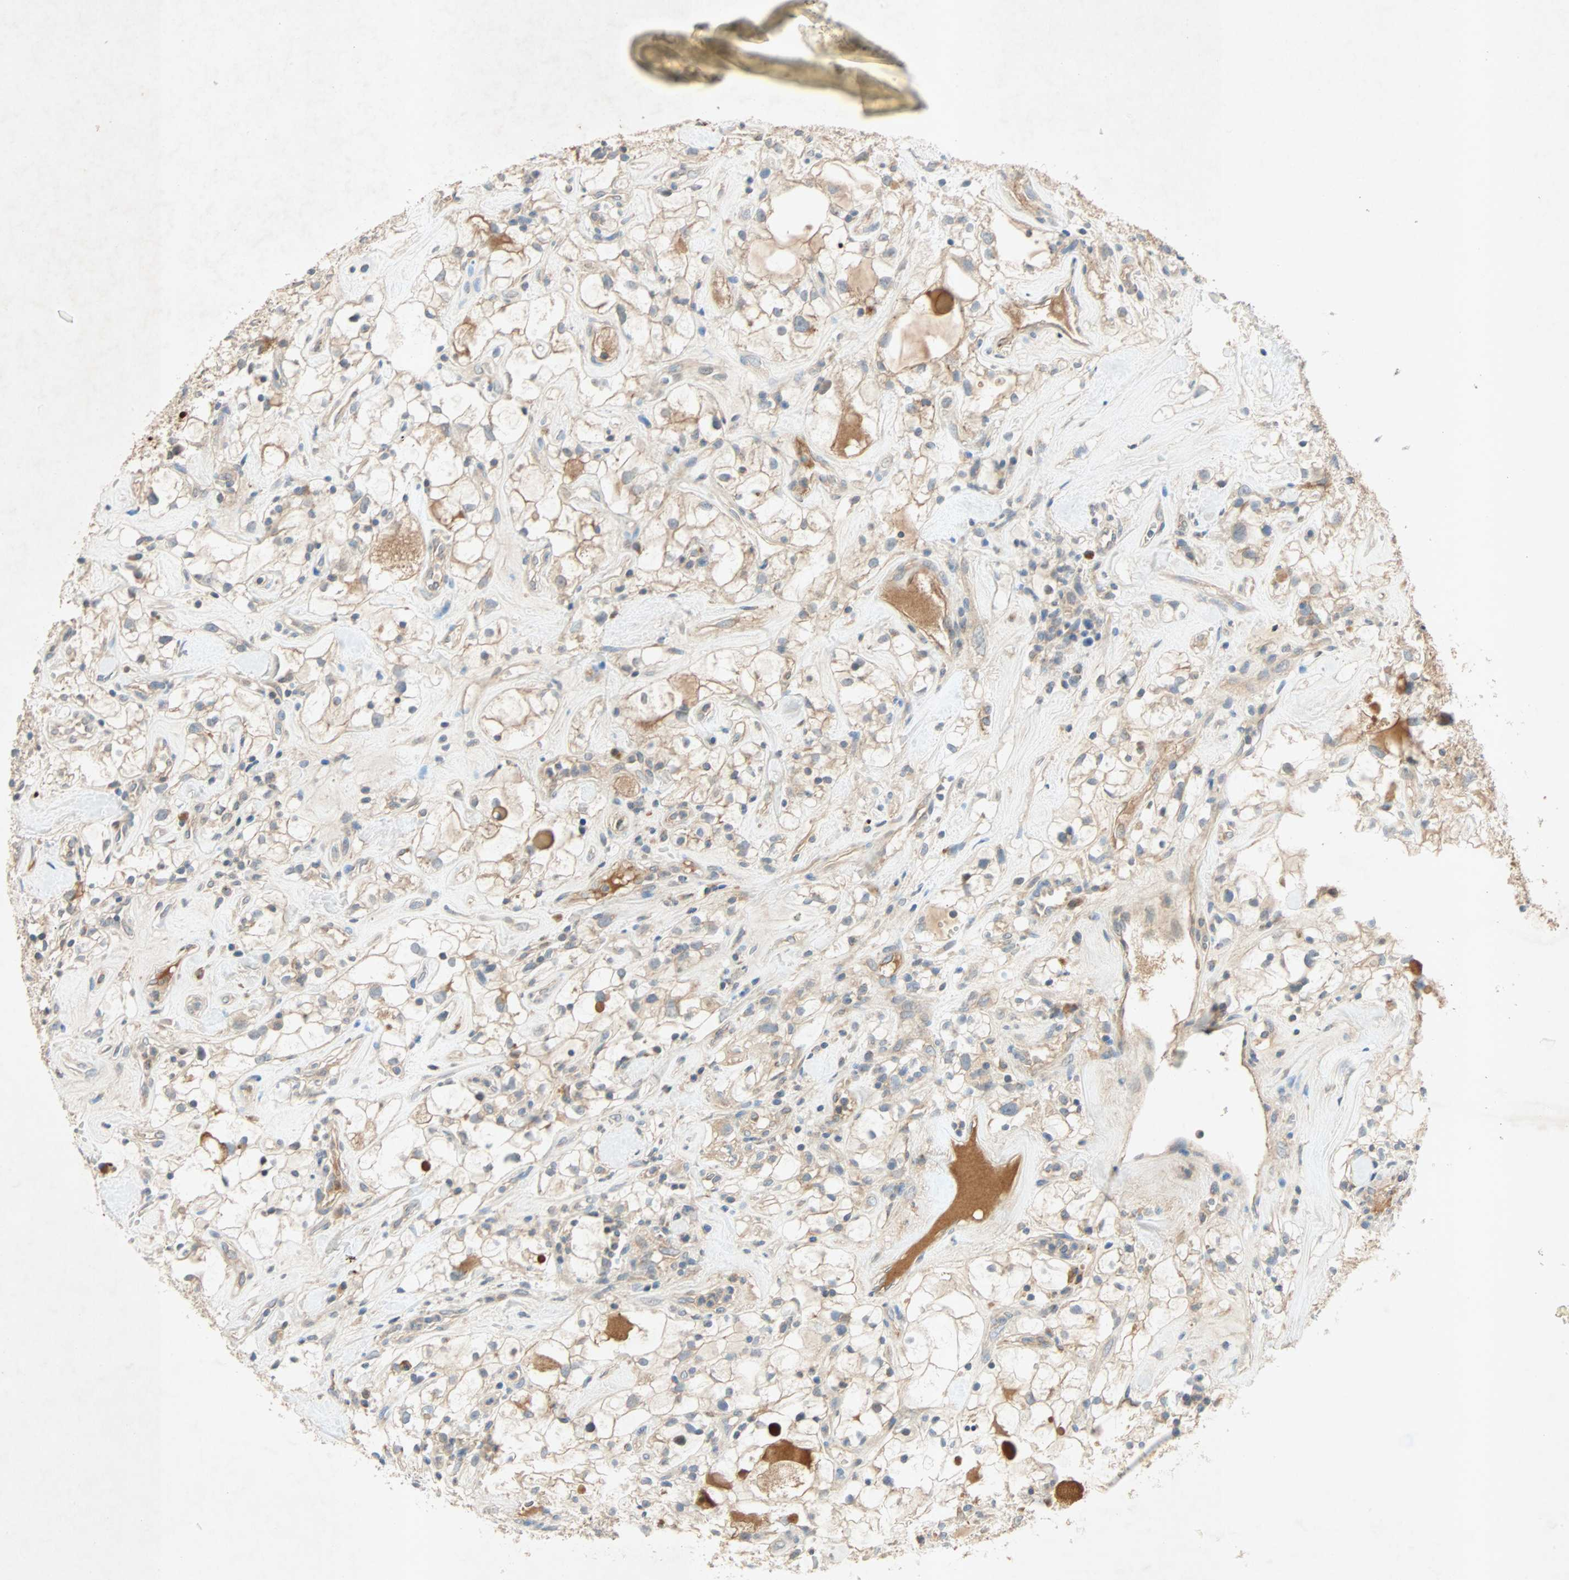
{"staining": {"intensity": "weak", "quantity": ">75%", "location": "cytoplasmic/membranous"}, "tissue": "renal cancer", "cell_type": "Tumor cells", "image_type": "cancer", "snomed": [{"axis": "morphology", "description": "Adenocarcinoma, NOS"}, {"axis": "topography", "description": "Kidney"}], "caption": "DAB immunohistochemical staining of adenocarcinoma (renal) shows weak cytoplasmic/membranous protein staining in approximately >75% of tumor cells.", "gene": "XYLT1", "patient": {"sex": "female", "age": 60}}